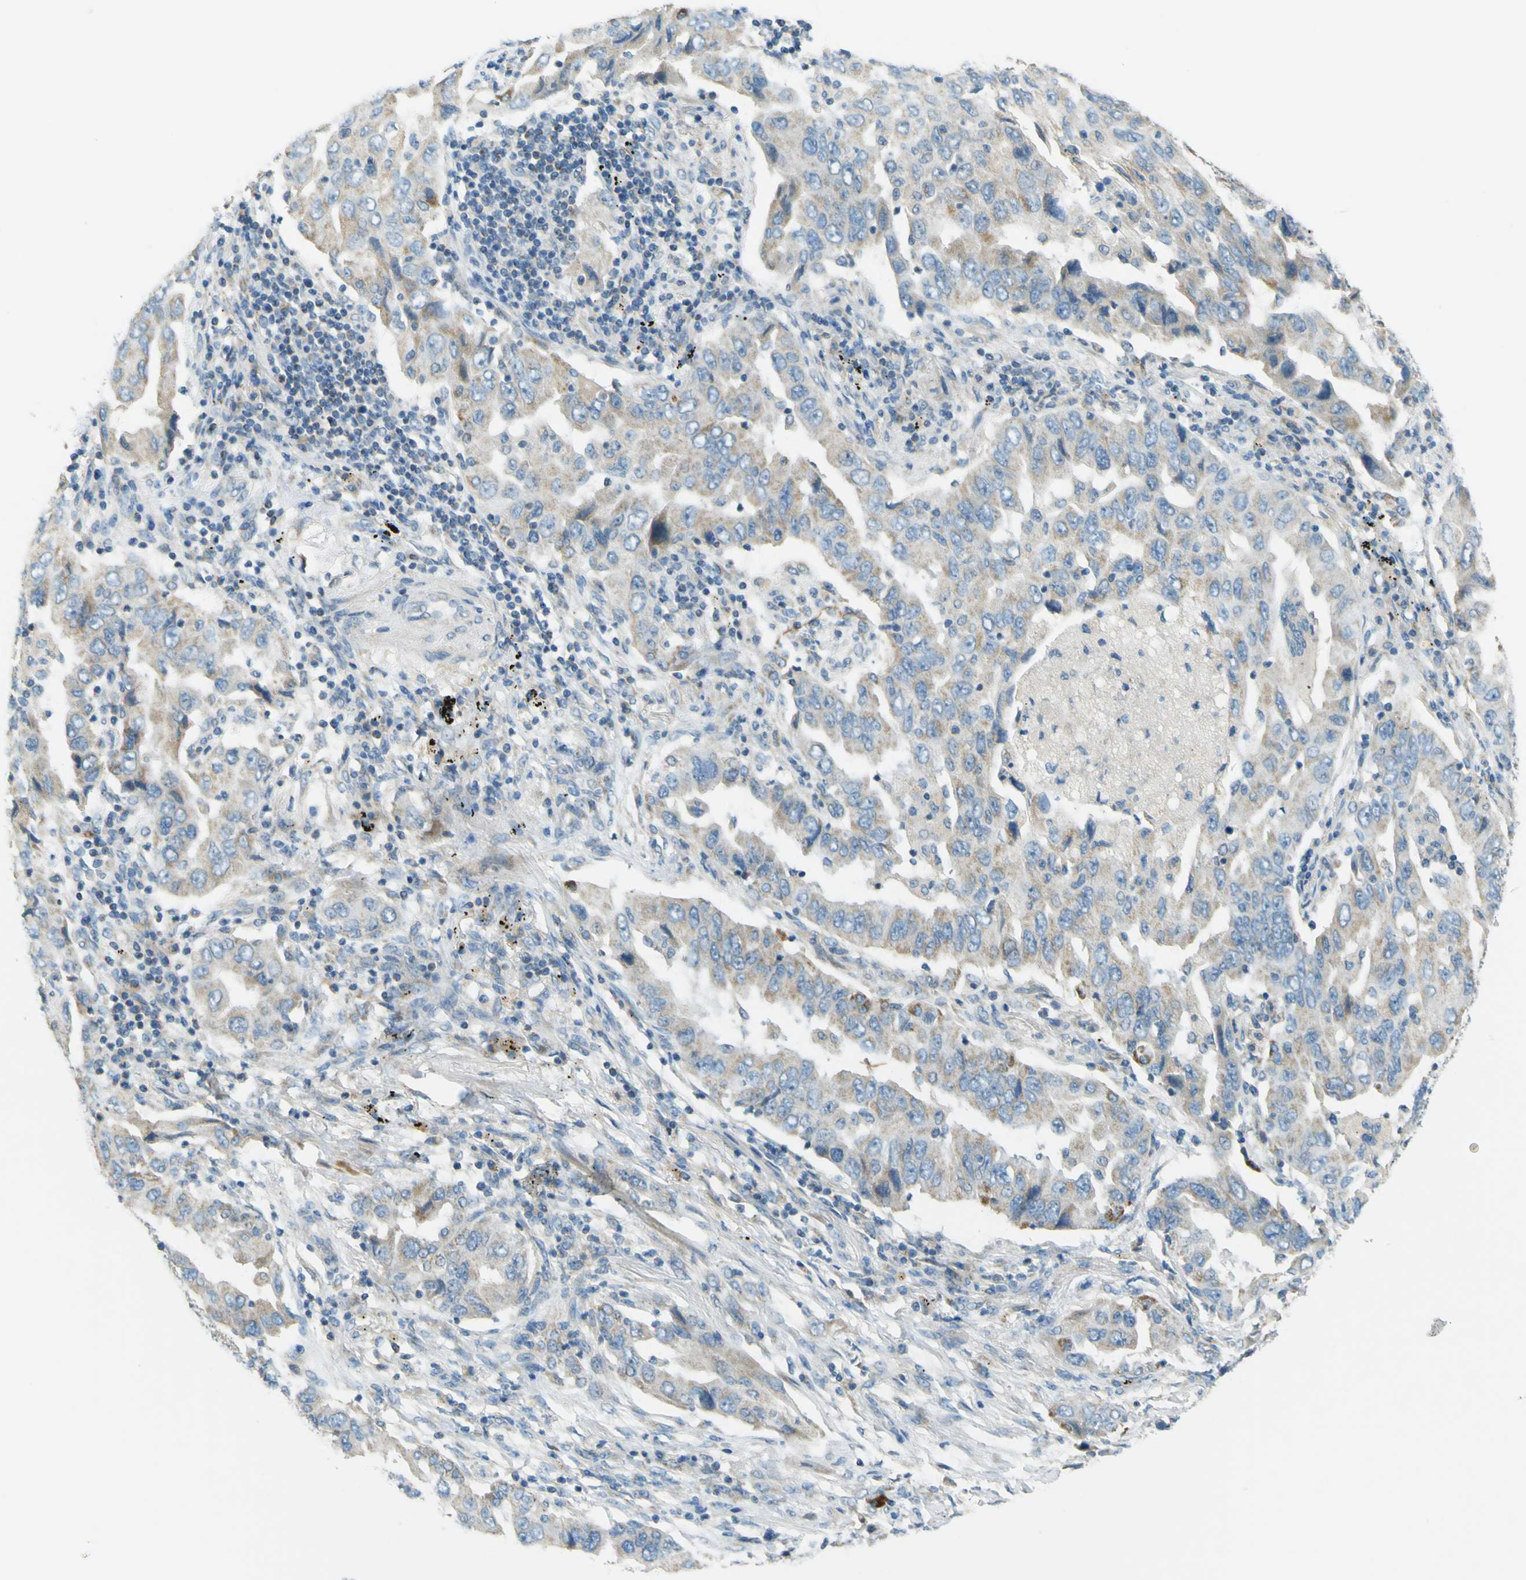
{"staining": {"intensity": "weak", "quantity": "25%-75%", "location": "cytoplasmic/membranous"}, "tissue": "lung cancer", "cell_type": "Tumor cells", "image_type": "cancer", "snomed": [{"axis": "morphology", "description": "Adenocarcinoma, NOS"}, {"axis": "topography", "description": "Lung"}], "caption": "IHC of human lung cancer (adenocarcinoma) displays low levels of weak cytoplasmic/membranous positivity in approximately 25%-75% of tumor cells. The staining was performed using DAB (3,3'-diaminobenzidine), with brown indicating positive protein expression. Nuclei are stained blue with hematoxylin.", "gene": "FKTN", "patient": {"sex": "female", "age": 65}}